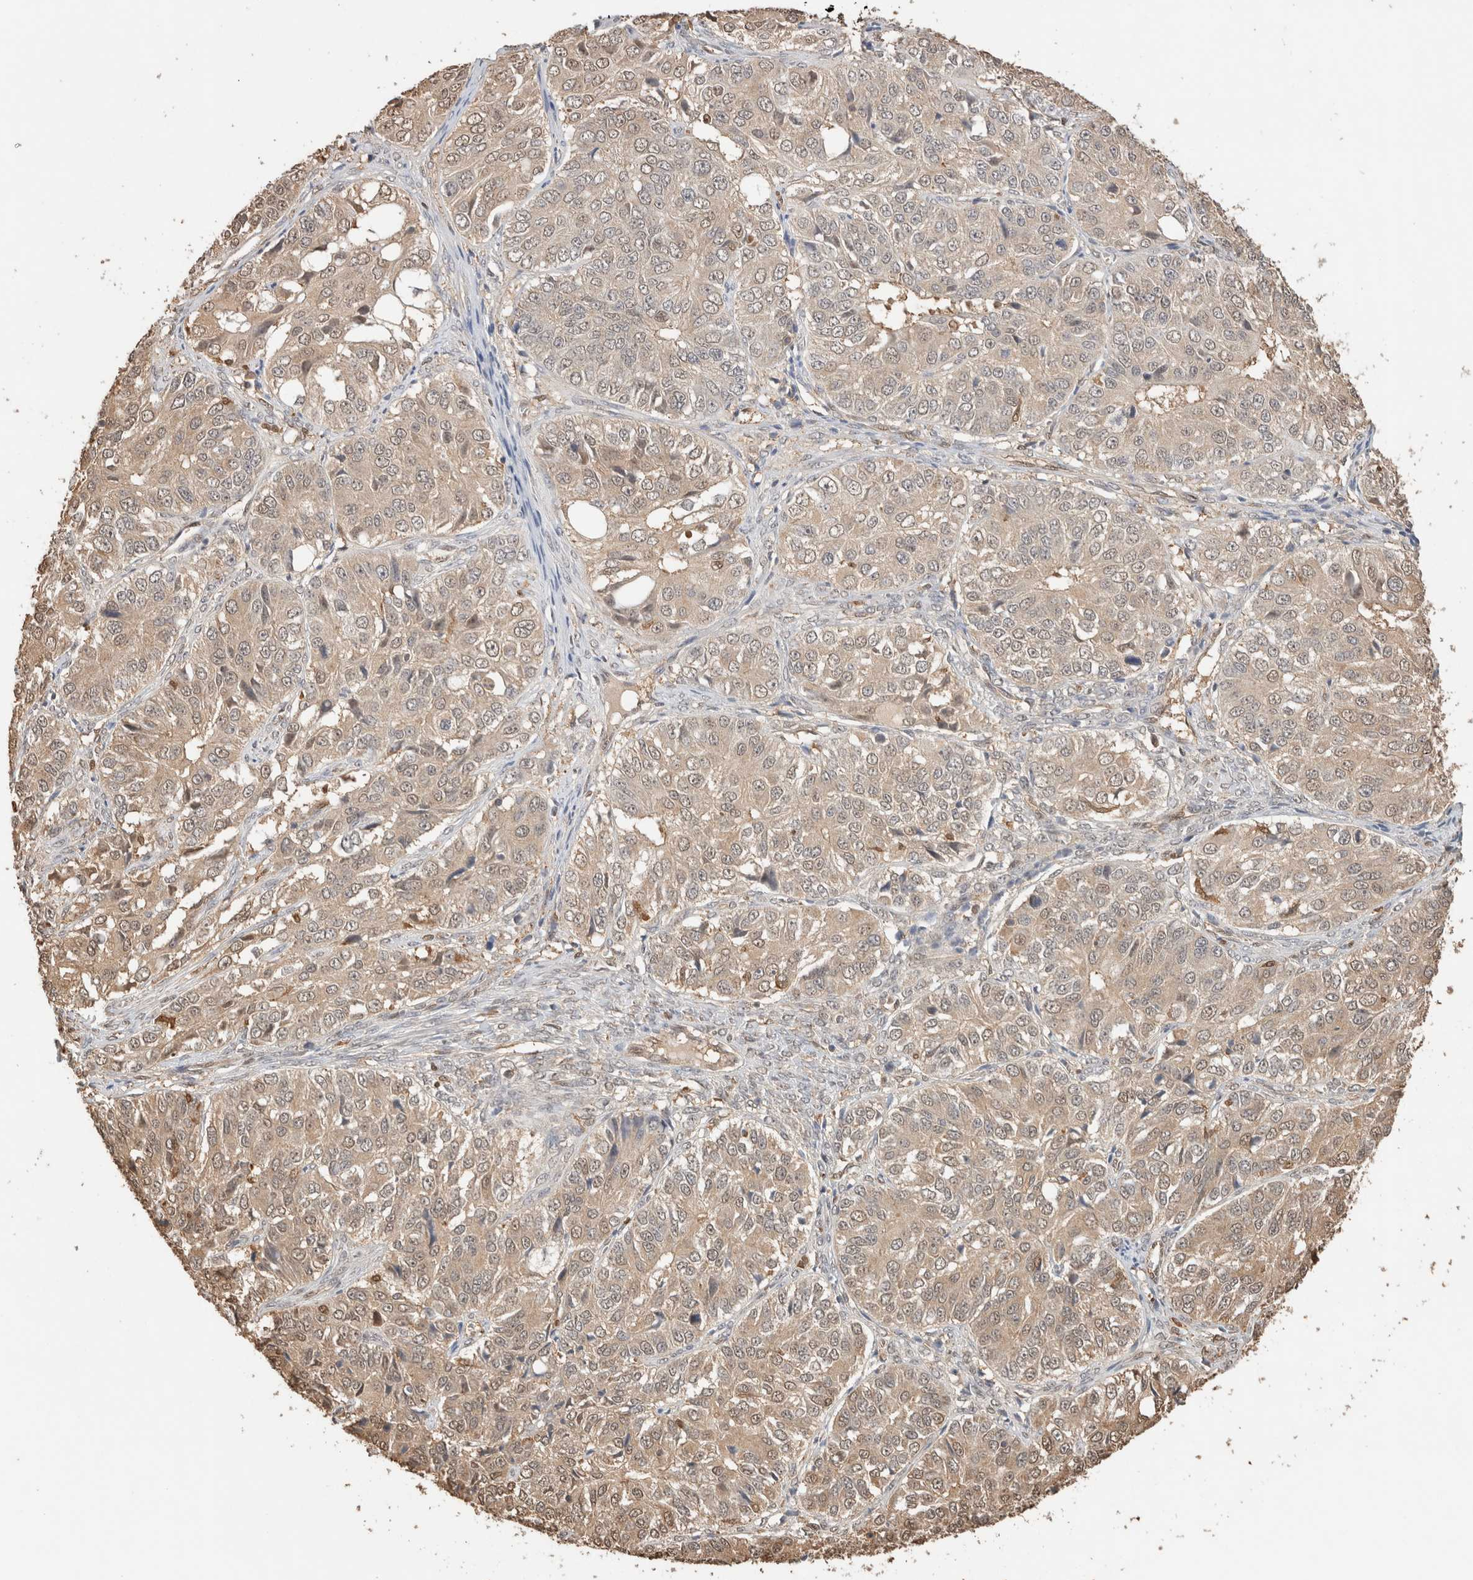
{"staining": {"intensity": "weak", "quantity": ">75%", "location": "cytoplasmic/membranous,nuclear"}, "tissue": "ovarian cancer", "cell_type": "Tumor cells", "image_type": "cancer", "snomed": [{"axis": "morphology", "description": "Carcinoma, endometroid"}, {"axis": "topography", "description": "Ovary"}], "caption": "The photomicrograph reveals staining of ovarian endometroid carcinoma, revealing weak cytoplasmic/membranous and nuclear protein positivity (brown color) within tumor cells.", "gene": "YWHAH", "patient": {"sex": "female", "age": 51}}